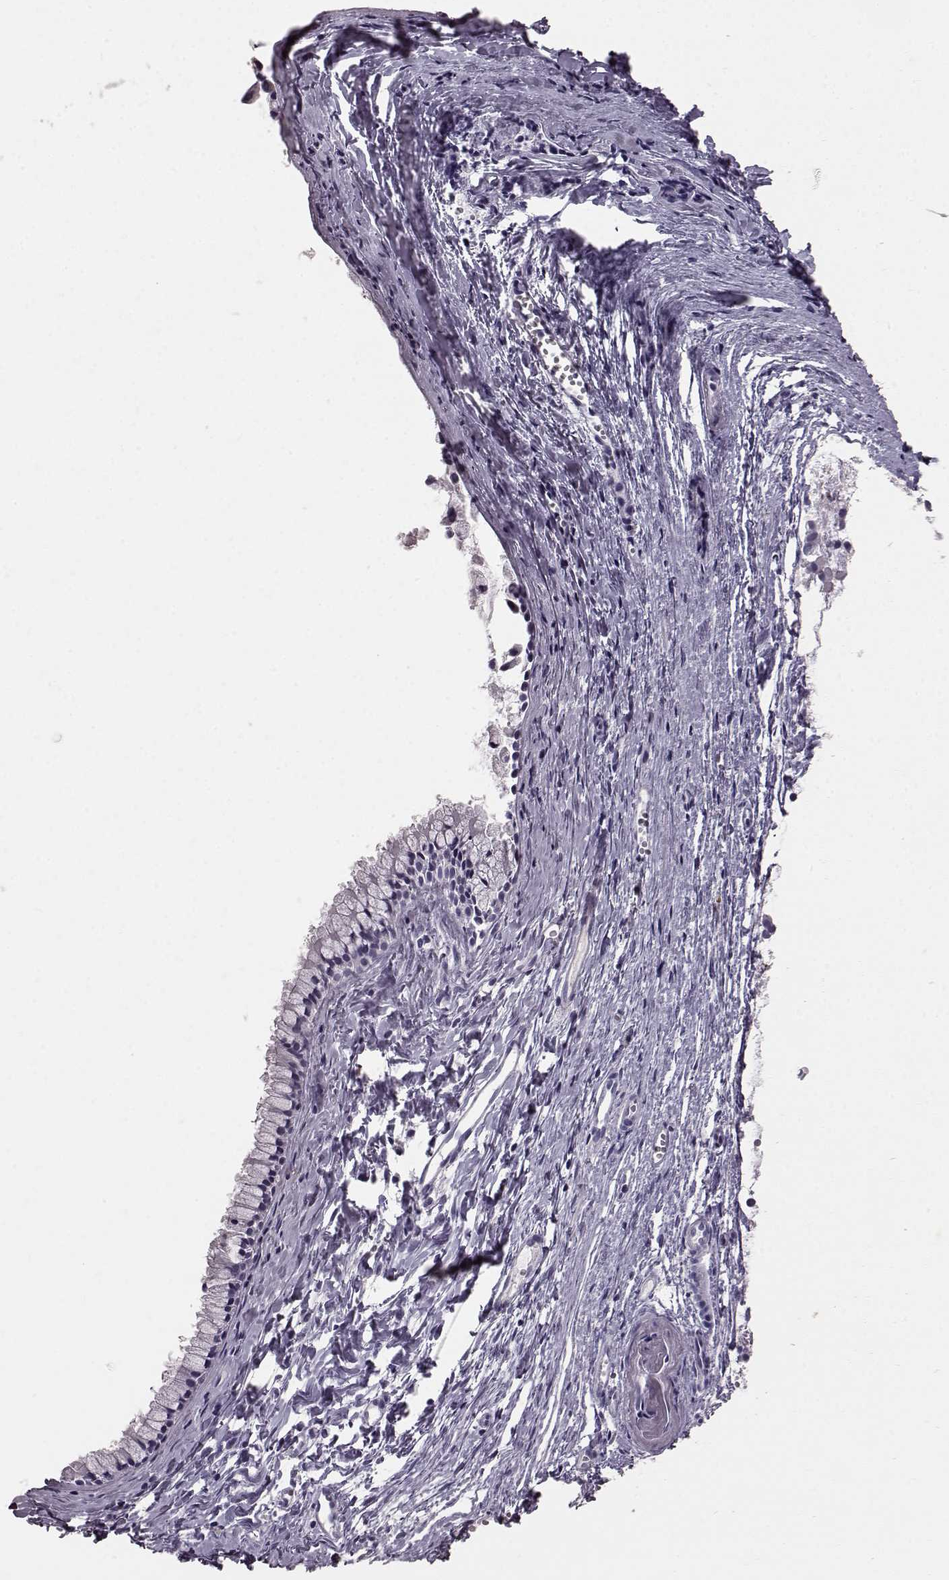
{"staining": {"intensity": "negative", "quantity": "none", "location": "none"}, "tissue": "nasopharynx", "cell_type": "Respiratory epithelial cells", "image_type": "normal", "snomed": [{"axis": "morphology", "description": "Normal tissue, NOS"}, {"axis": "topography", "description": "Nasopharynx"}], "caption": "Normal nasopharynx was stained to show a protein in brown. There is no significant staining in respiratory epithelial cells.", "gene": "FUT4", "patient": {"sex": "male", "age": 83}}